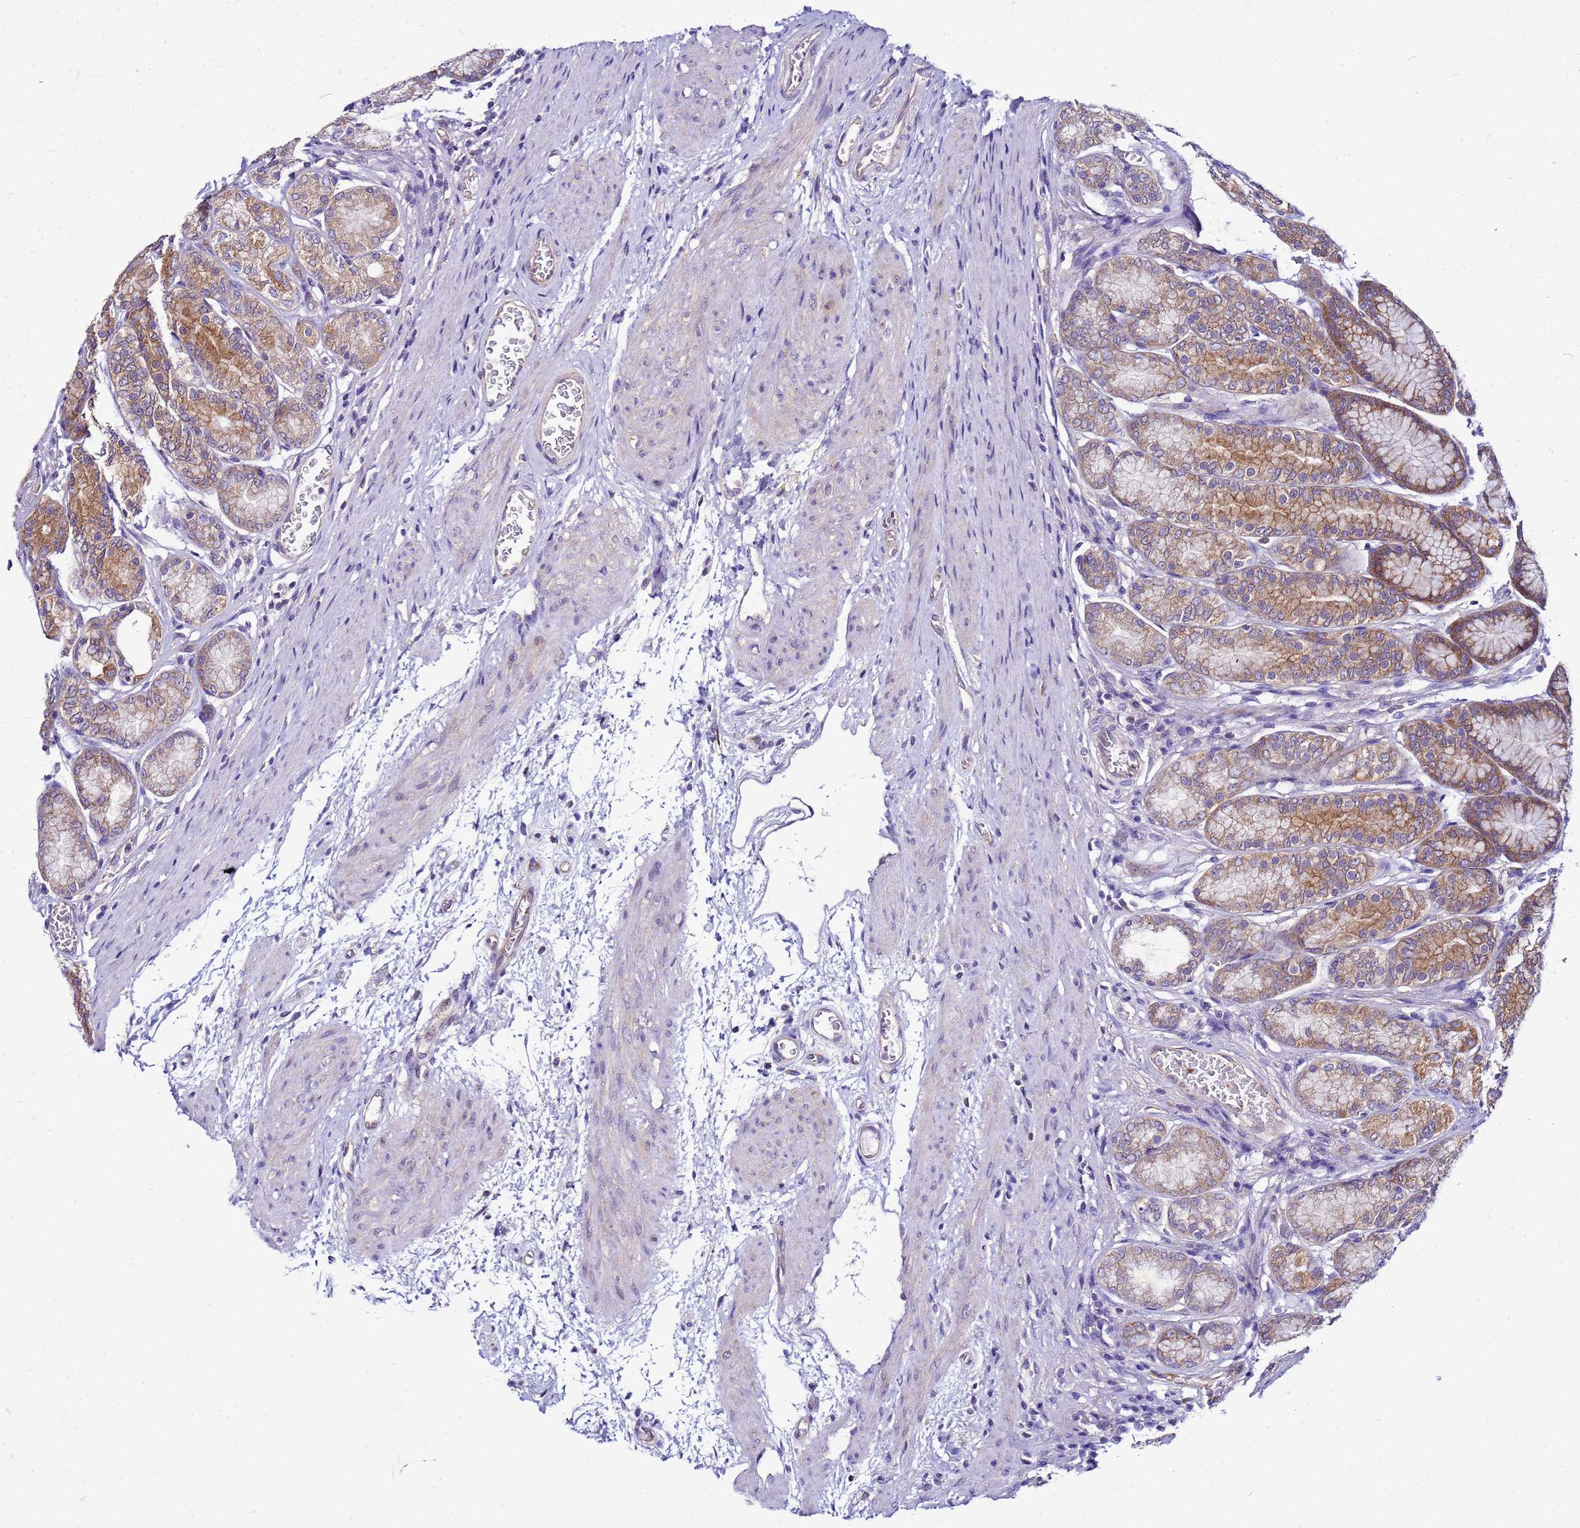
{"staining": {"intensity": "moderate", "quantity": ">75%", "location": "cytoplasmic/membranous"}, "tissue": "stomach", "cell_type": "Glandular cells", "image_type": "normal", "snomed": [{"axis": "morphology", "description": "Normal tissue, NOS"}, {"axis": "morphology", "description": "Adenocarcinoma, NOS"}, {"axis": "morphology", "description": "Adenocarcinoma, High grade"}, {"axis": "topography", "description": "Stomach, upper"}, {"axis": "topography", "description": "Stomach"}], "caption": "Protein expression analysis of benign stomach shows moderate cytoplasmic/membranous expression in about >75% of glandular cells.", "gene": "PKD1", "patient": {"sex": "female", "age": 65}}